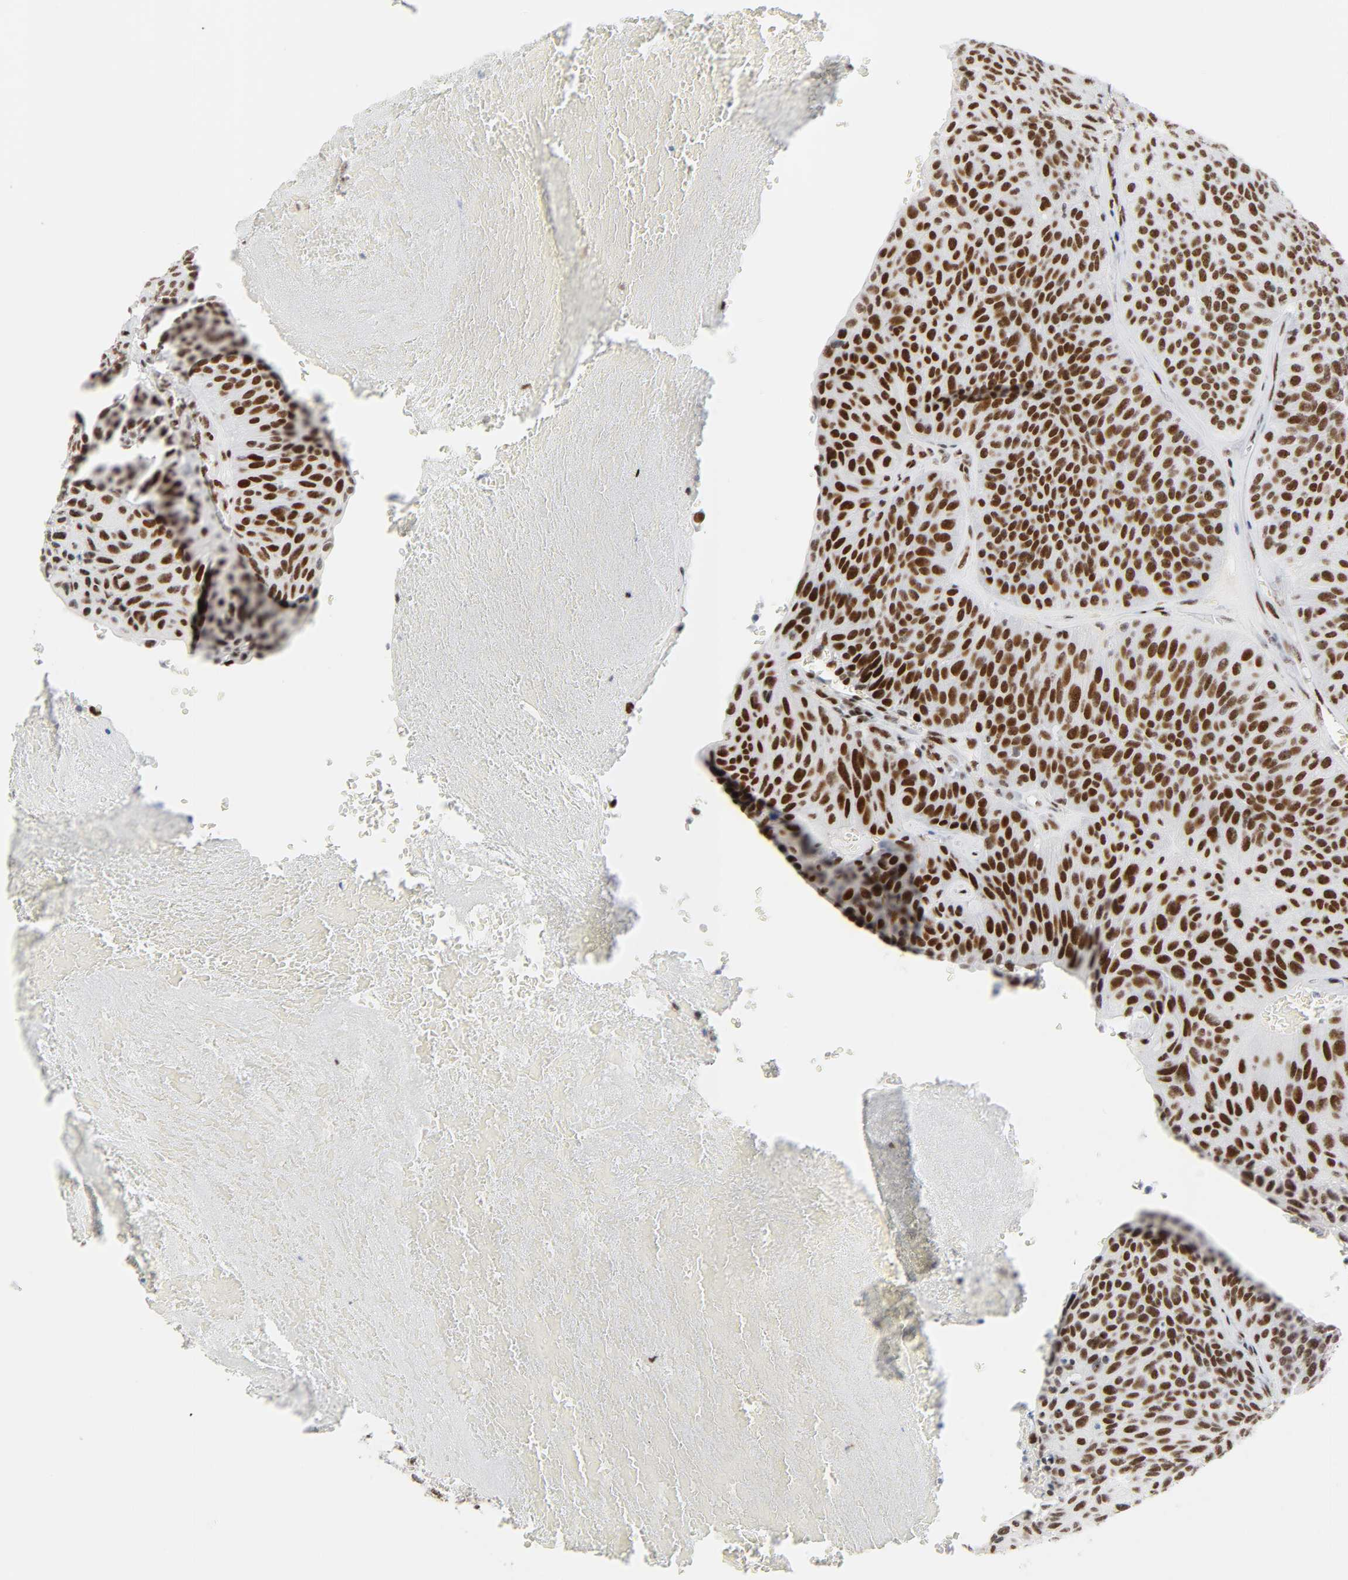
{"staining": {"intensity": "strong", "quantity": ">75%", "location": "nuclear"}, "tissue": "urothelial cancer", "cell_type": "Tumor cells", "image_type": "cancer", "snomed": [{"axis": "morphology", "description": "Urothelial carcinoma, High grade"}, {"axis": "topography", "description": "Urinary bladder"}], "caption": "Tumor cells exhibit strong nuclear expression in approximately >75% of cells in urothelial cancer.", "gene": "HSF1", "patient": {"sex": "male", "age": 66}}